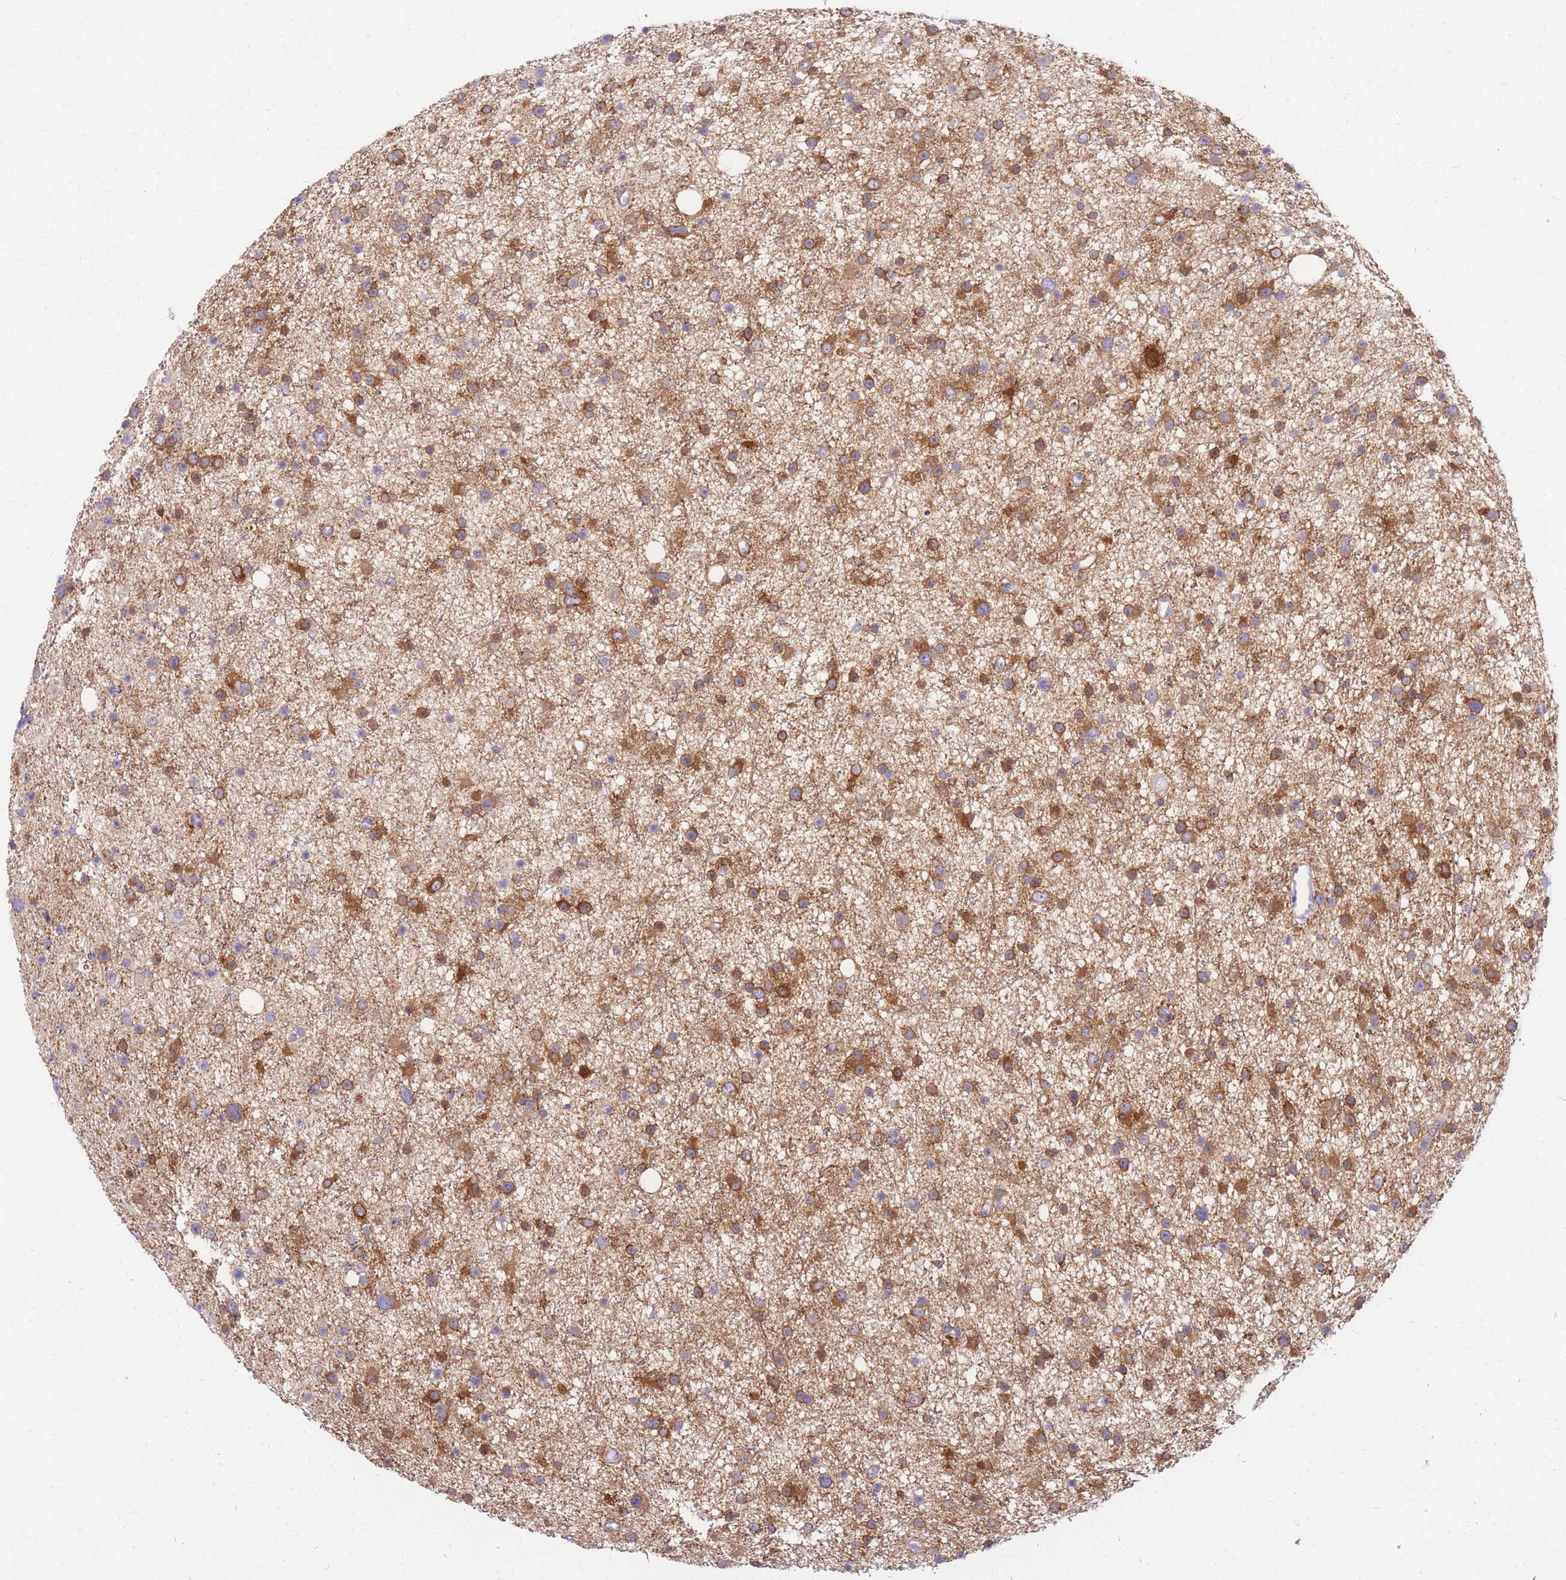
{"staining": {"intensity": "moderate", "quantity": ">75%", "location": "cytoplasmic/membranous"}, "tissue": "glioma", "cell_type": "Tumor cells", "image_type": "cancer", "snomed": [{"axis": "morphology", "description": "Glioma, malignant, Low grade"}, {"axis": "topography", "description": "Cerebral cortex"}], "caption": "Immunohistochemistry (IHC) of human glioma exhibits medium levels of moderate cytoplasmic/membranous expression in approximately >75% of tumor cells.", "gene": "MTSS2", "patient": {"sex": "female", "age": 39}}